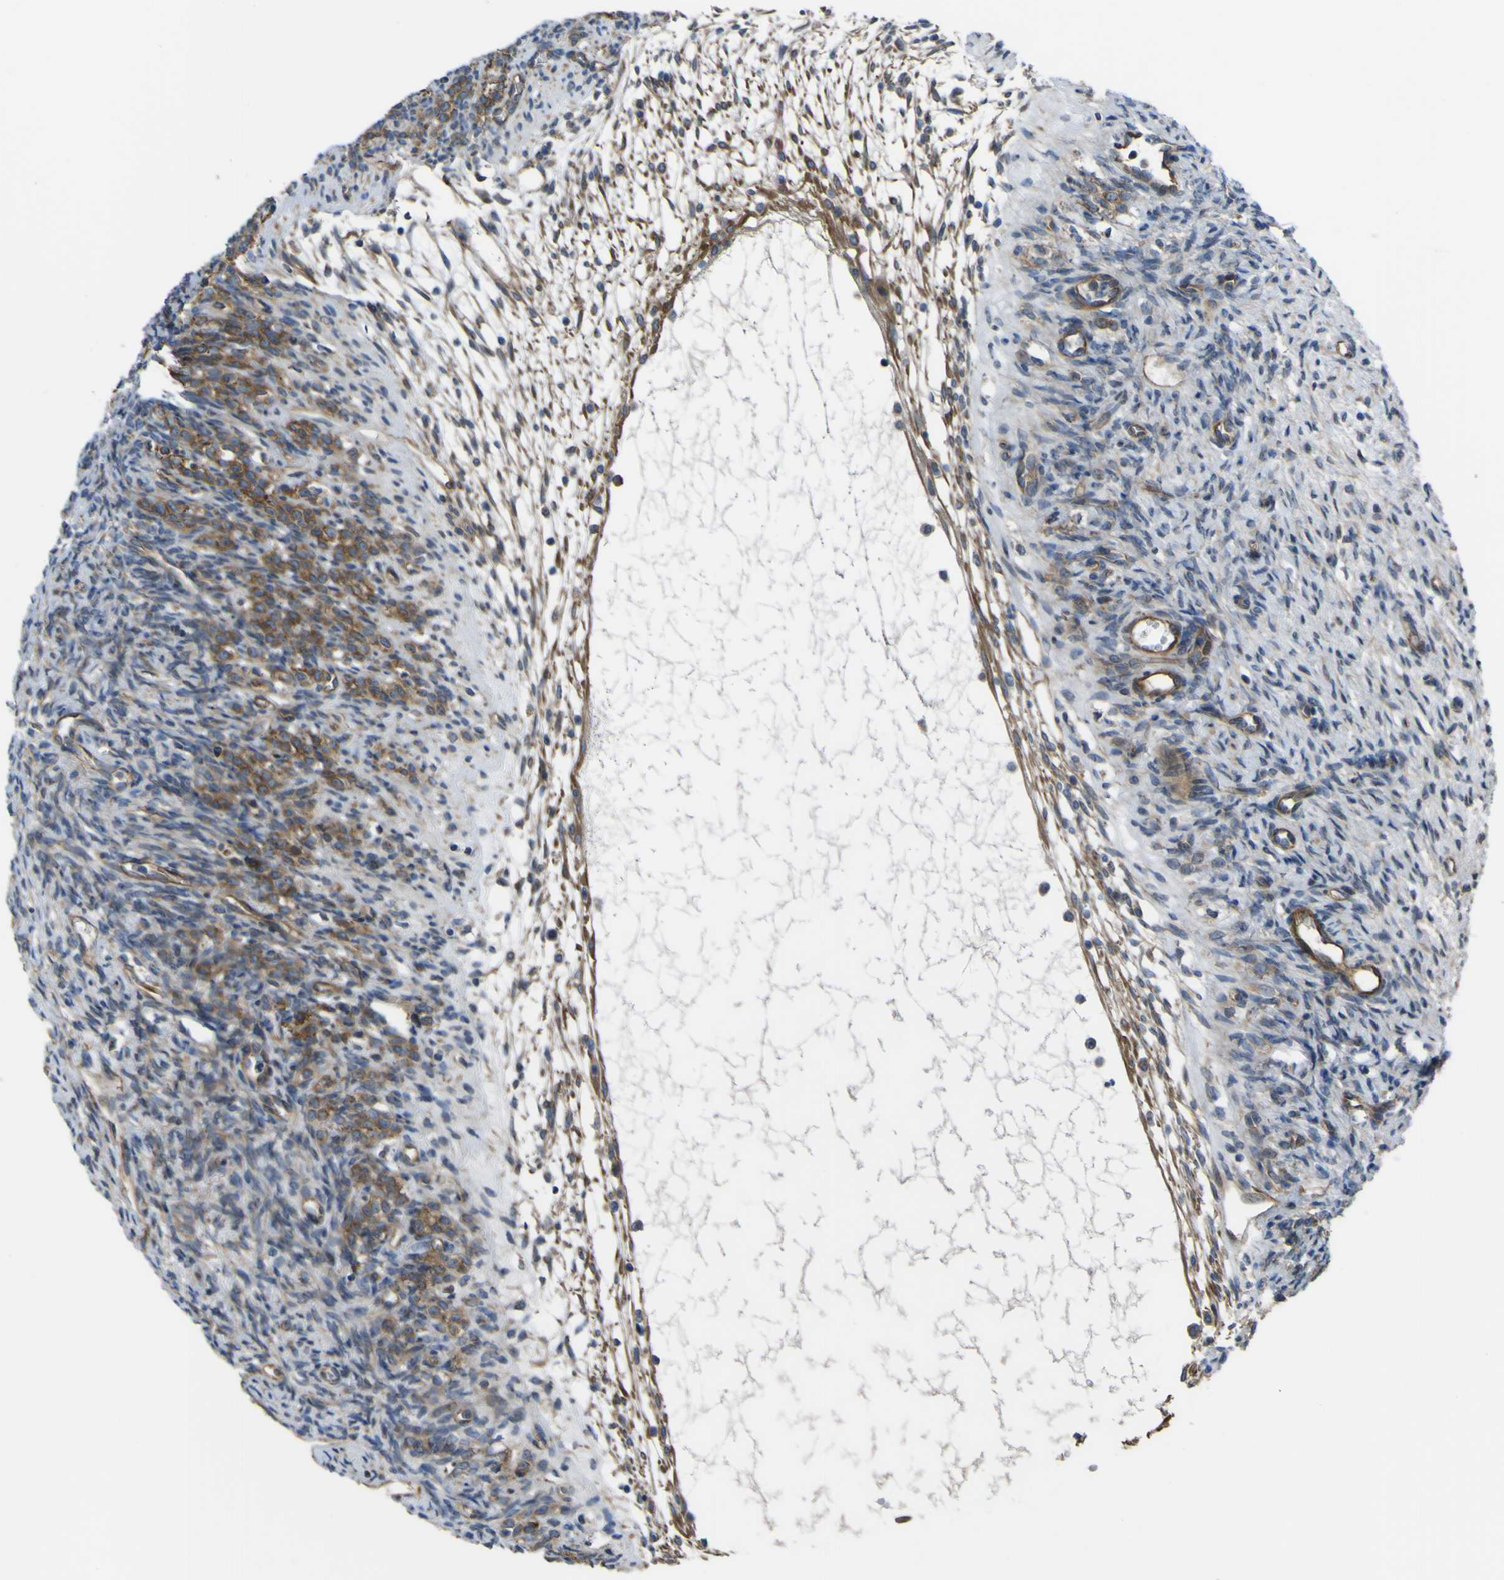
{"staining": {"intensity": "moderate", "quantity": "25%-75%", "location": "cytoplasmic/membranous"}, "tissue": "ovary", "cell_type": "Ovarian stroma cells", "image_type": "normal", "snomed": [{"axis": "morphology", "description": "Normal tissue, NOS"}, {"axis": "topography", "description": "Ovary"}], "caption": "IHC of normal human ovary demonstrates medium levels of moderate cytoplasmic/membranous expression in about 25%-75% of ovarian stroma cells. (DAB (3,3'-diaminobenzidine) IHC, brown staining for protein, blue staining for nuclei).", "gene": "FBXO30", "patient": {"sex": "female", "age": 33}}